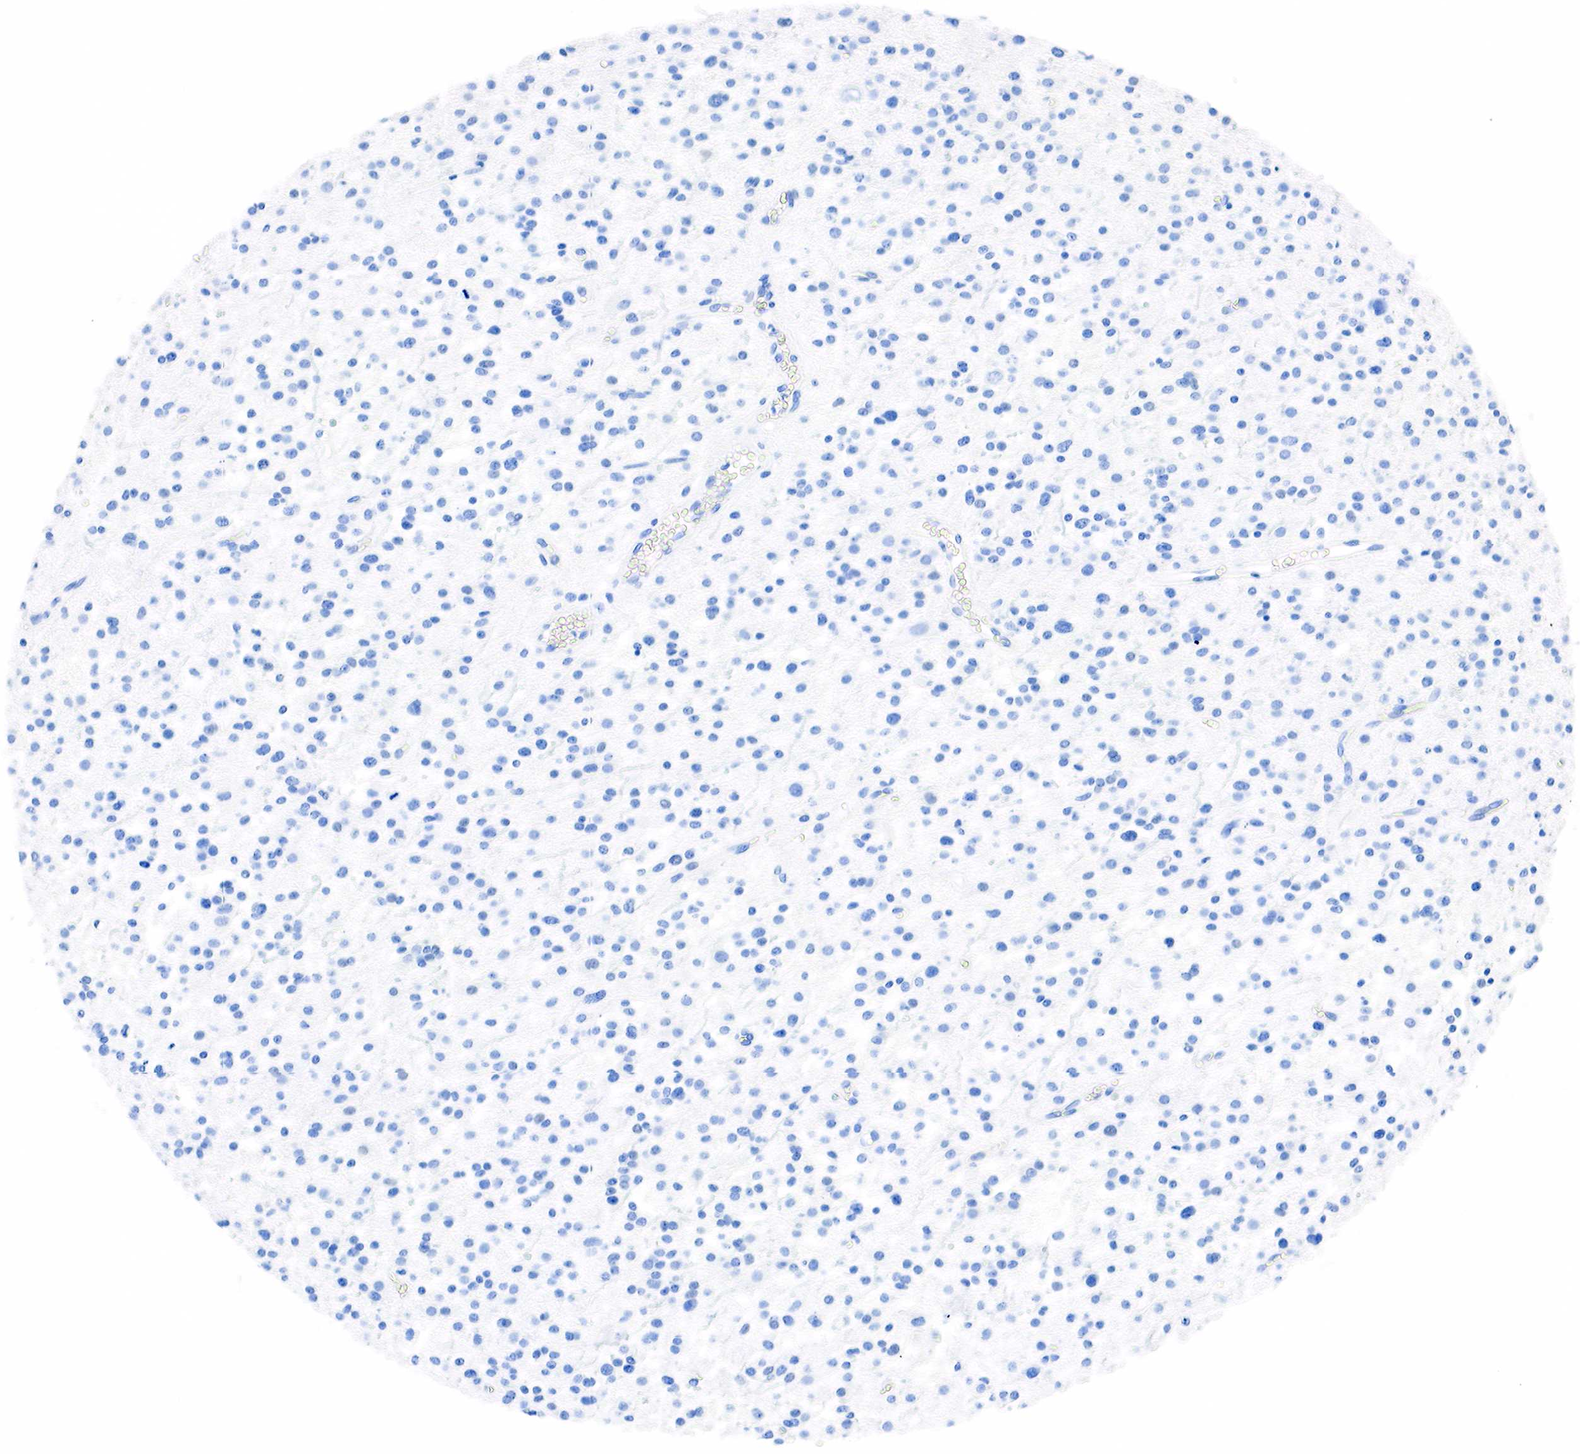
{"staining": {"intensity": "negative", "quantity": "none", "location": "none"}, "tissue": "glioma", "cell_type": "Tumor cells", "image_type": "cancer", "snomed": [{"axis": "morphology", "description": "Glioma, malignant, Low grade"}, {"axis": "topography", "description": "Brain"}], "caption": "The immunohistochemistry (IHC) micrograph has no significant expression in tumor cells of low-grade glioma (malignant) tissue.", "gene": "PTH", "patient": {"sex": "female", "age": 36}}